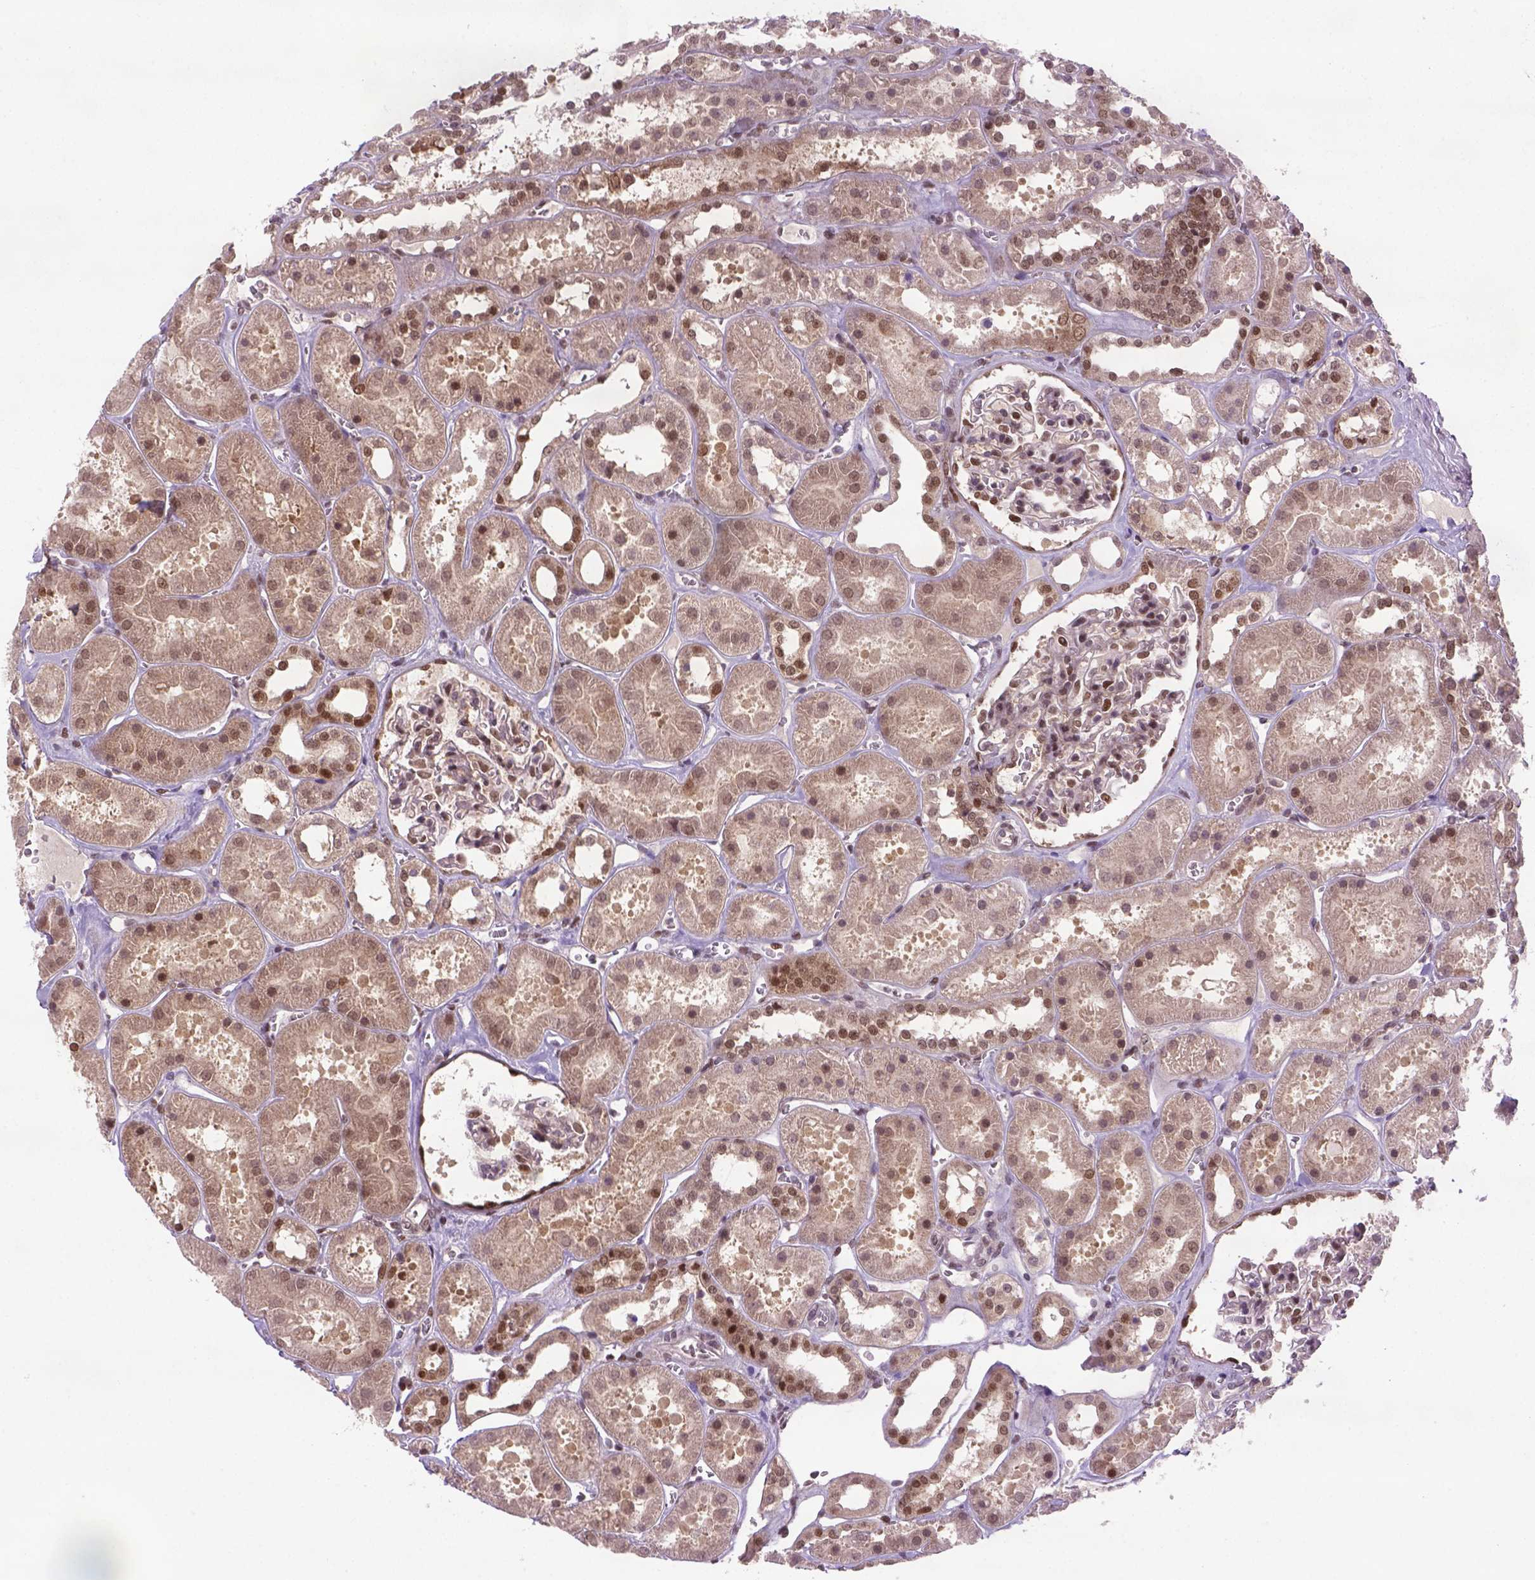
{"staining": {"intensity": "strong", "quantity": ">75%", "location": "nuclear"}, "tissue": "kidney", "cell_type": "Cells in glomeruli", "image_type": "normal", "snomed": [{"axis": "morphology", "description": "Normal tissue, NOS"}, {"axis": "topography", "description": "Kidney"}], "caption": "Immunohistochemistry (IHC) histopathology image of benign kidney: human kidney stained using immunohistochemistry (IHC) displays high levels of strong protein expression localized specifically in the nuclear of cells in glomeruli, appearing as a nuclear brown color.", "gene": "MGMT", "patient": {"sex": "female", "age": 41}}